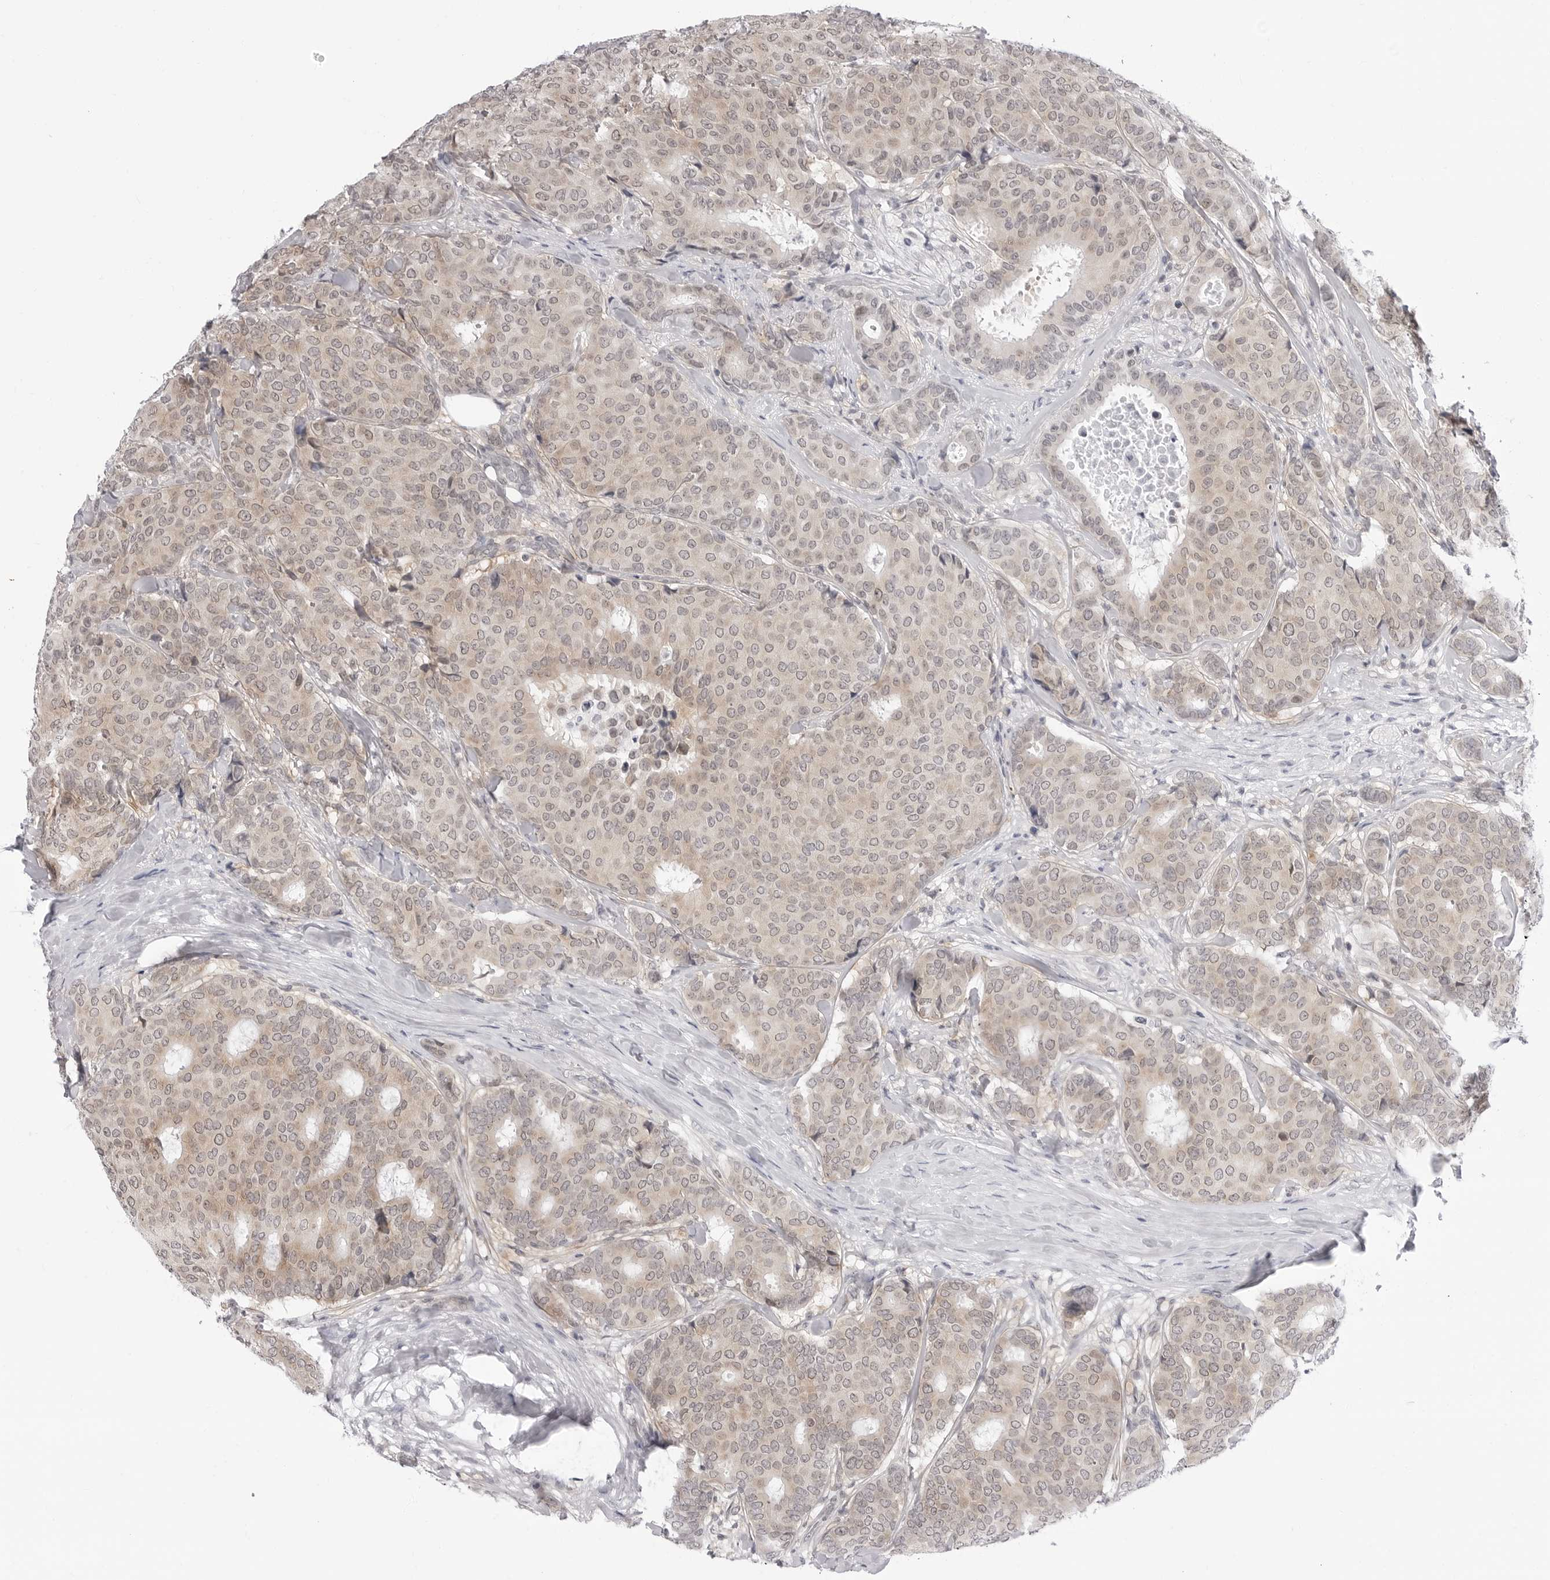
{"staining": {"intensity": "weak", "quantity": ">75%", "location": "cytoplasmic/membranous"}, "tissue": "breast cancer", "cell_type": "Tumor cells", "image_type": "cancer", "snomed": [{"axis": "morphology", "description": "Duct carcinoma"}, {"axis": "topography", "description": "Breast"}], "caption": "The histopathology image reveals a brown stain indicating the presence of a protein in the cytoplasmic/membranous of tumor cells in breast intraductal carcinoma.", "gene": "PPP2R5C", "patient": {"sex": "female", "age": 75}}